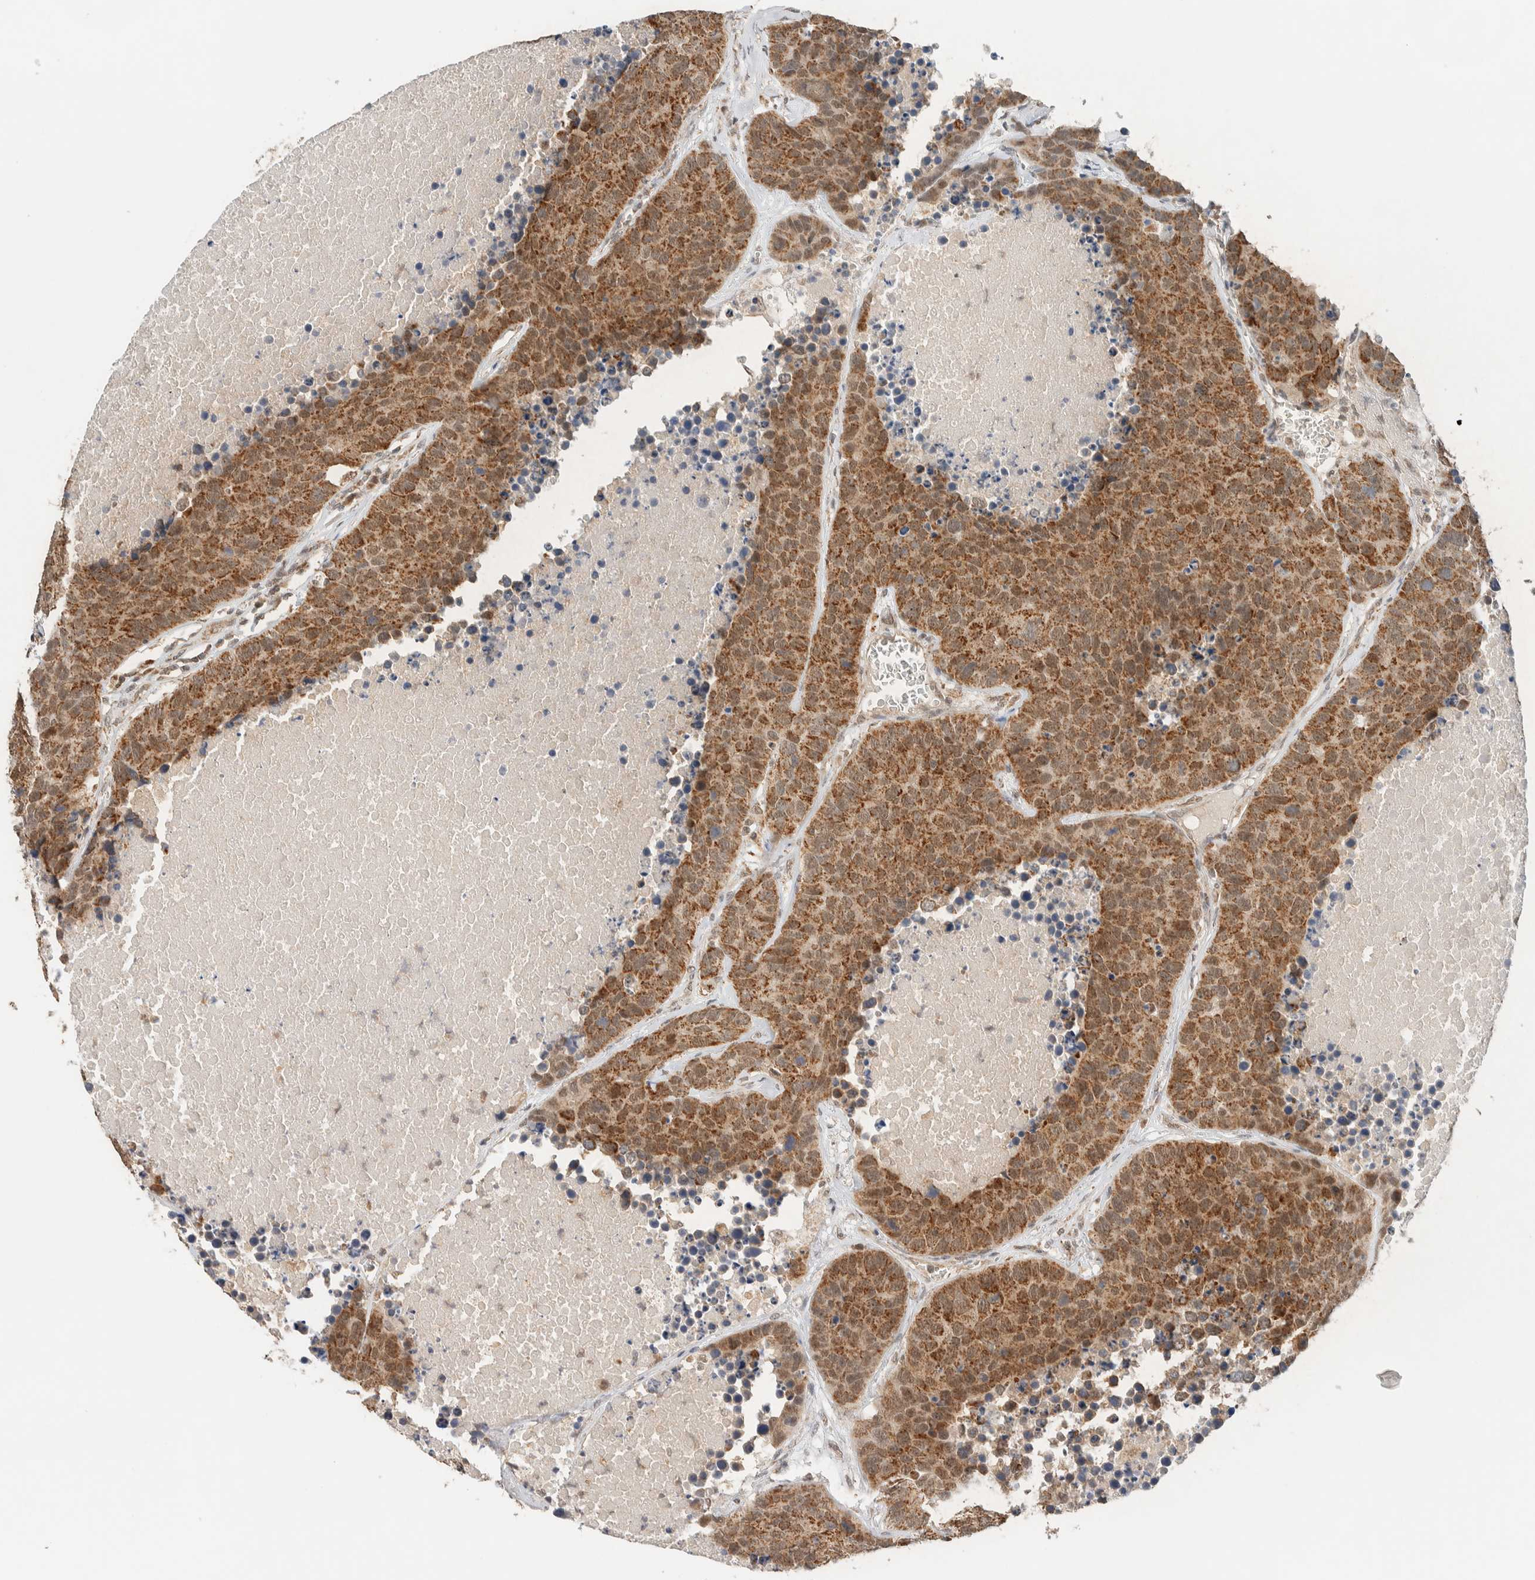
{"staining": {"intensity": "moderate", "quantity": ">75%", "location": "cytoplasmic/membranous"}, "tissue": "carcinoid", "cell_type": "Tumor cells", "image_type": "cancer", "snomed": [{"axis": "morphology", "description": "Carcinoid, malignant, NOS"}, {"axis": "topography", "description": "Lung"}], "caption": "The photomicrograph displays a brown stain indicating the presence of a protein in the cytoplasmic/membranous of tumor cells in carcinoid (malignant).", "gene": "MRPL41", "patient": {"sex": "male", "age": 60}}